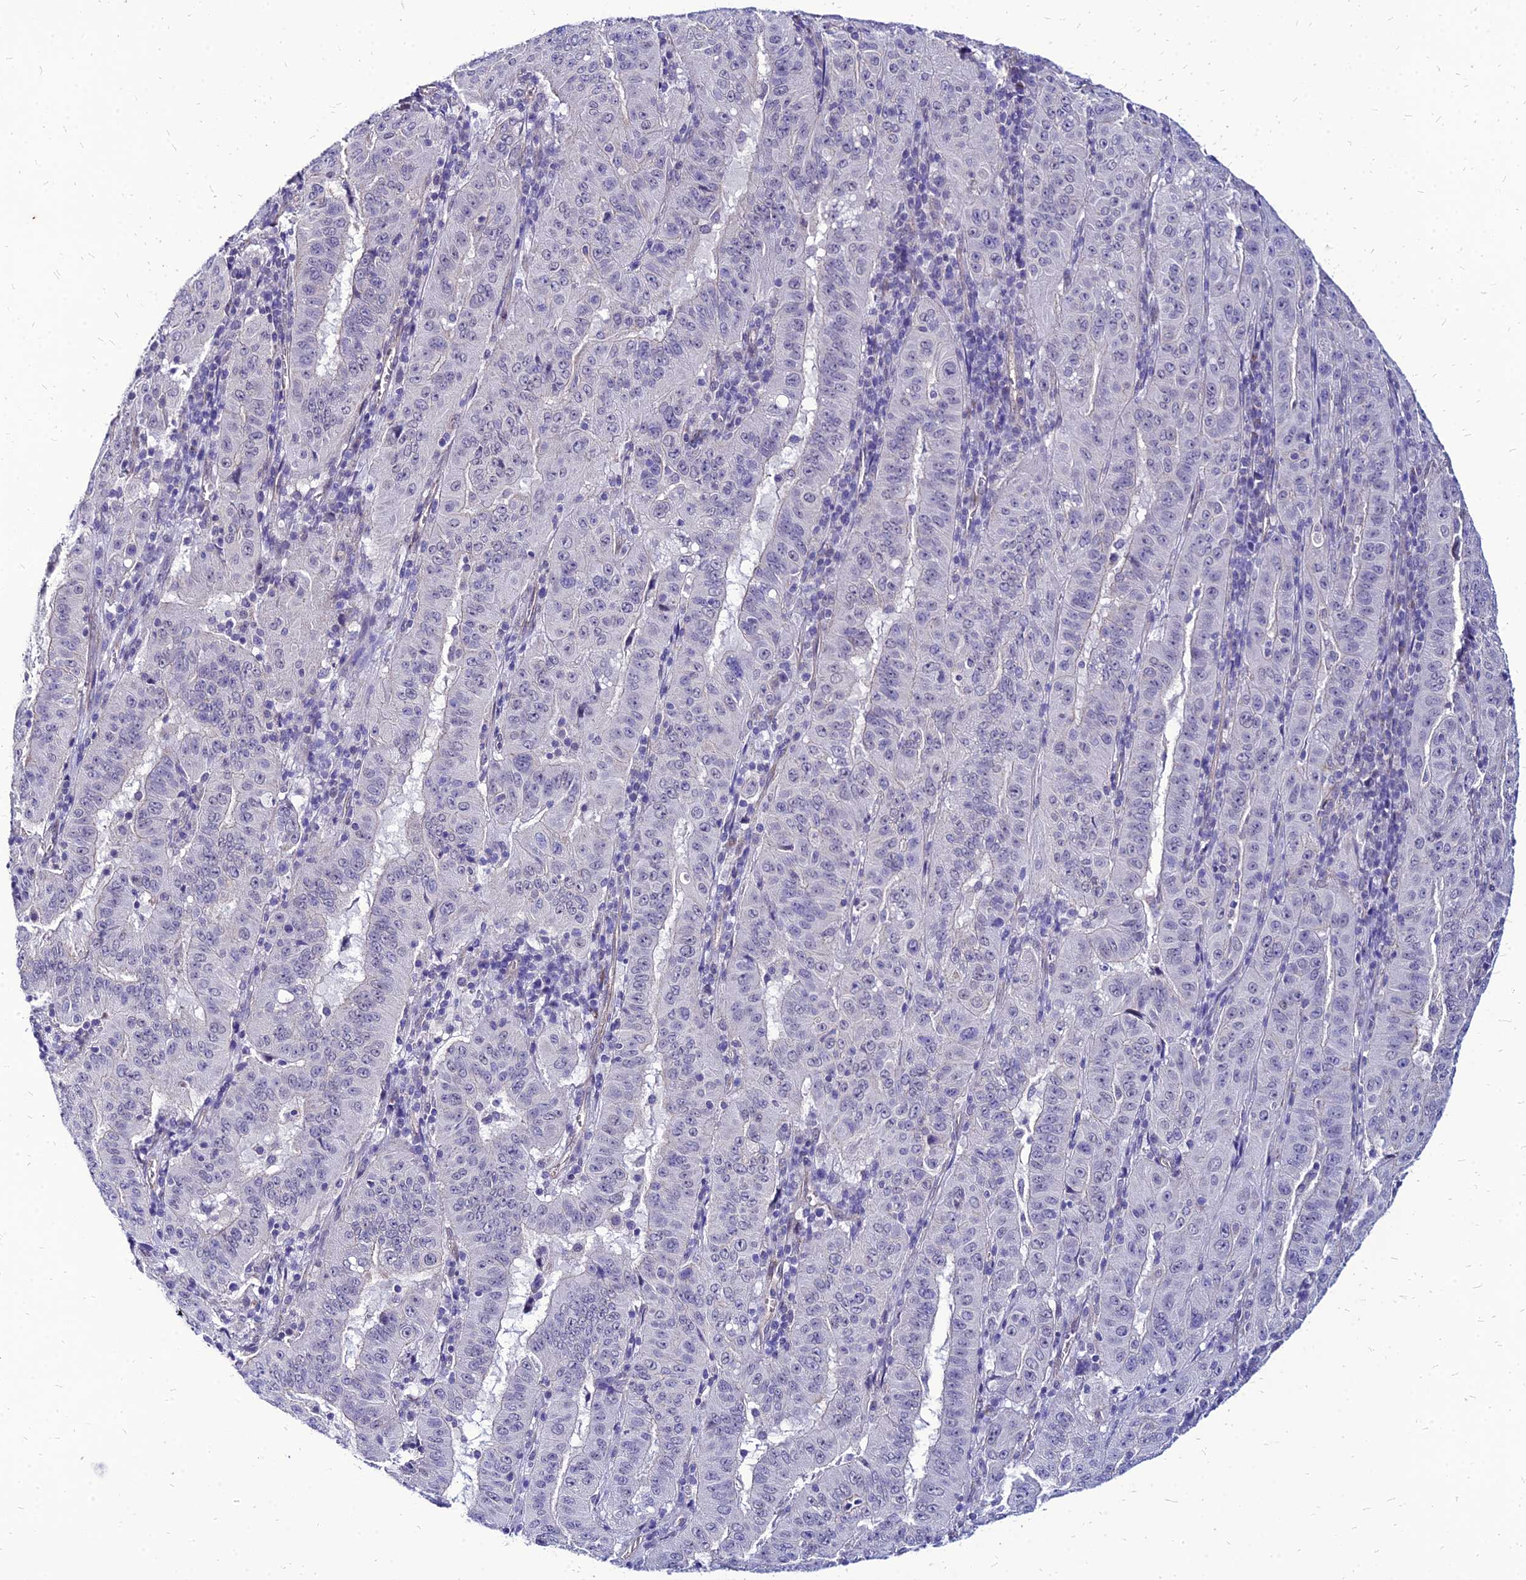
{"staining": {"intensity": "negative", "quantity": "none", "location": "none"}, "tissue": "pancreatic cancer", "cell_type": "Tumor cells", "image_type": "cancer", "snomed": [{"axis": "morphology", "description": "Adenocarcinoma, NOS"}, {"axis": "topography", "description": "Pancreas"}], "caption": "Immunohistochemistry image of neoplastic tissue: pancreatic adenocarcinoma stained with DAB (3,3'-diaminobenzidine) displays no significant protein expression in tumor cells. (Brightfield microscopy of DAB (3,3'-diaminobenzidine) IHC at high magnification).", "gene": "YEATS2", "patient": {"sex": "male", "age": 63}}